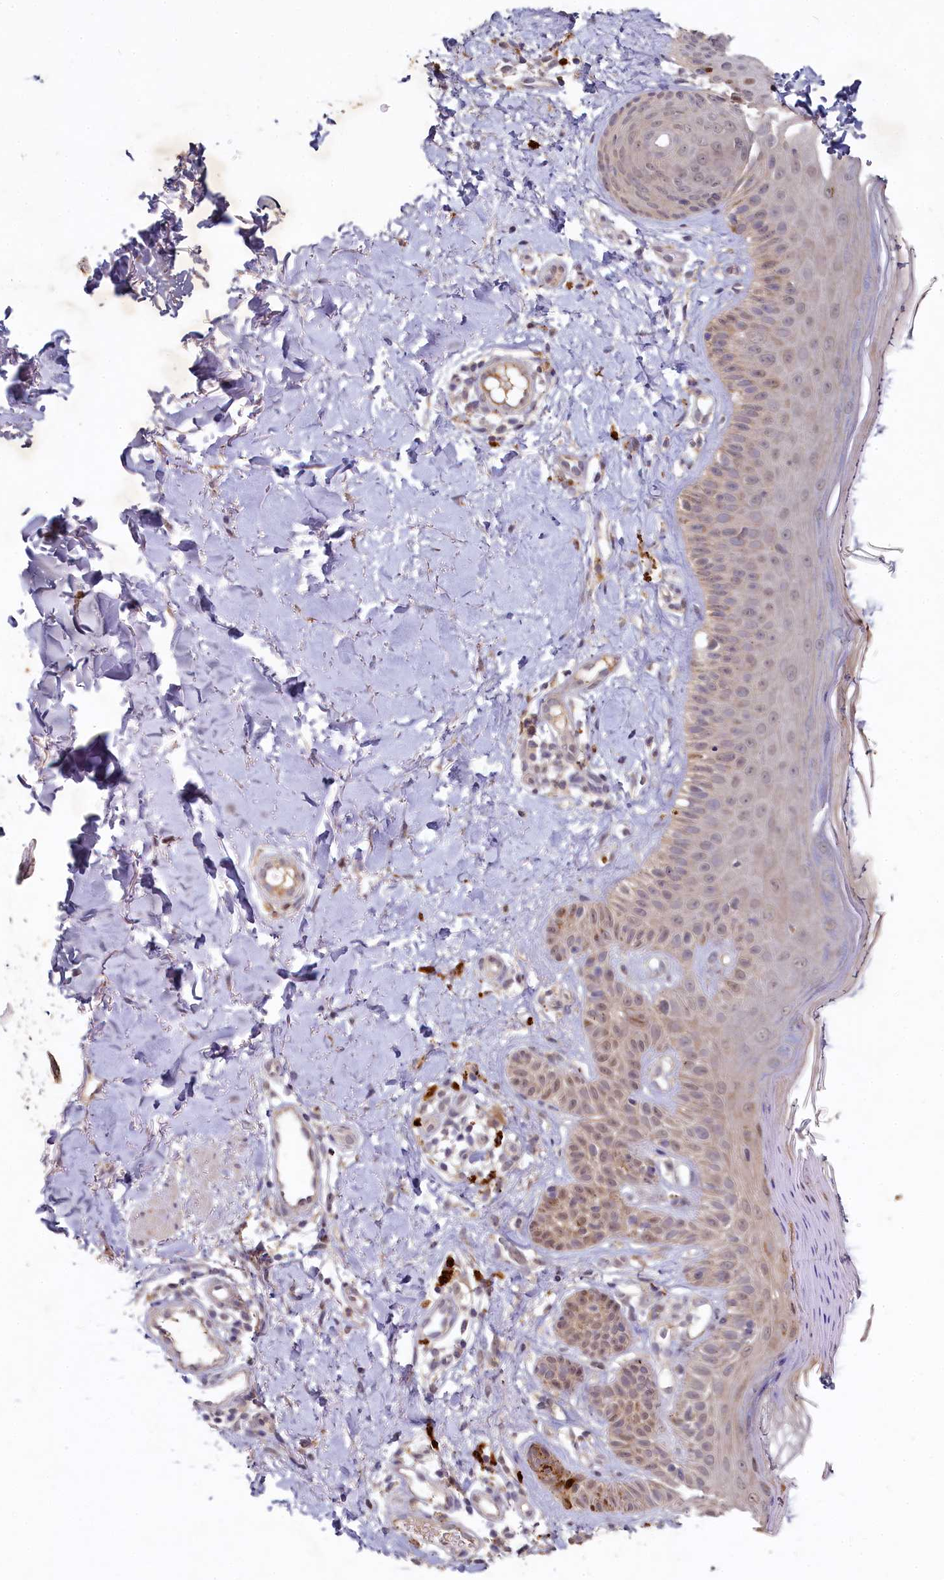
{"staining": {"intensity": "moderate", "quantity": "25%-75%", "location": "cytoplasmic/membranous"}, "tissue": "skin", "cell_type": "Fibroblasts", "image_type": "normal", "snomed": [{"axis": "morphology", "description": "Normal tissue, NOS"}, {"axis": "topography", "description": "Skin"}], "caption": "DAB immunohistochemical staining of unremarkable human skin shows moderate cytoplasmic/membranous protein expression in approximately 25%-75% of fibroblasts. The staining was performed using DAB to visualize the protein expression in brown, while the nuclei were stained in blue with hematoxylin (Magnification: 20x).", "gene": "HERC3", "patient": {"sex": "male", "age": 52}}